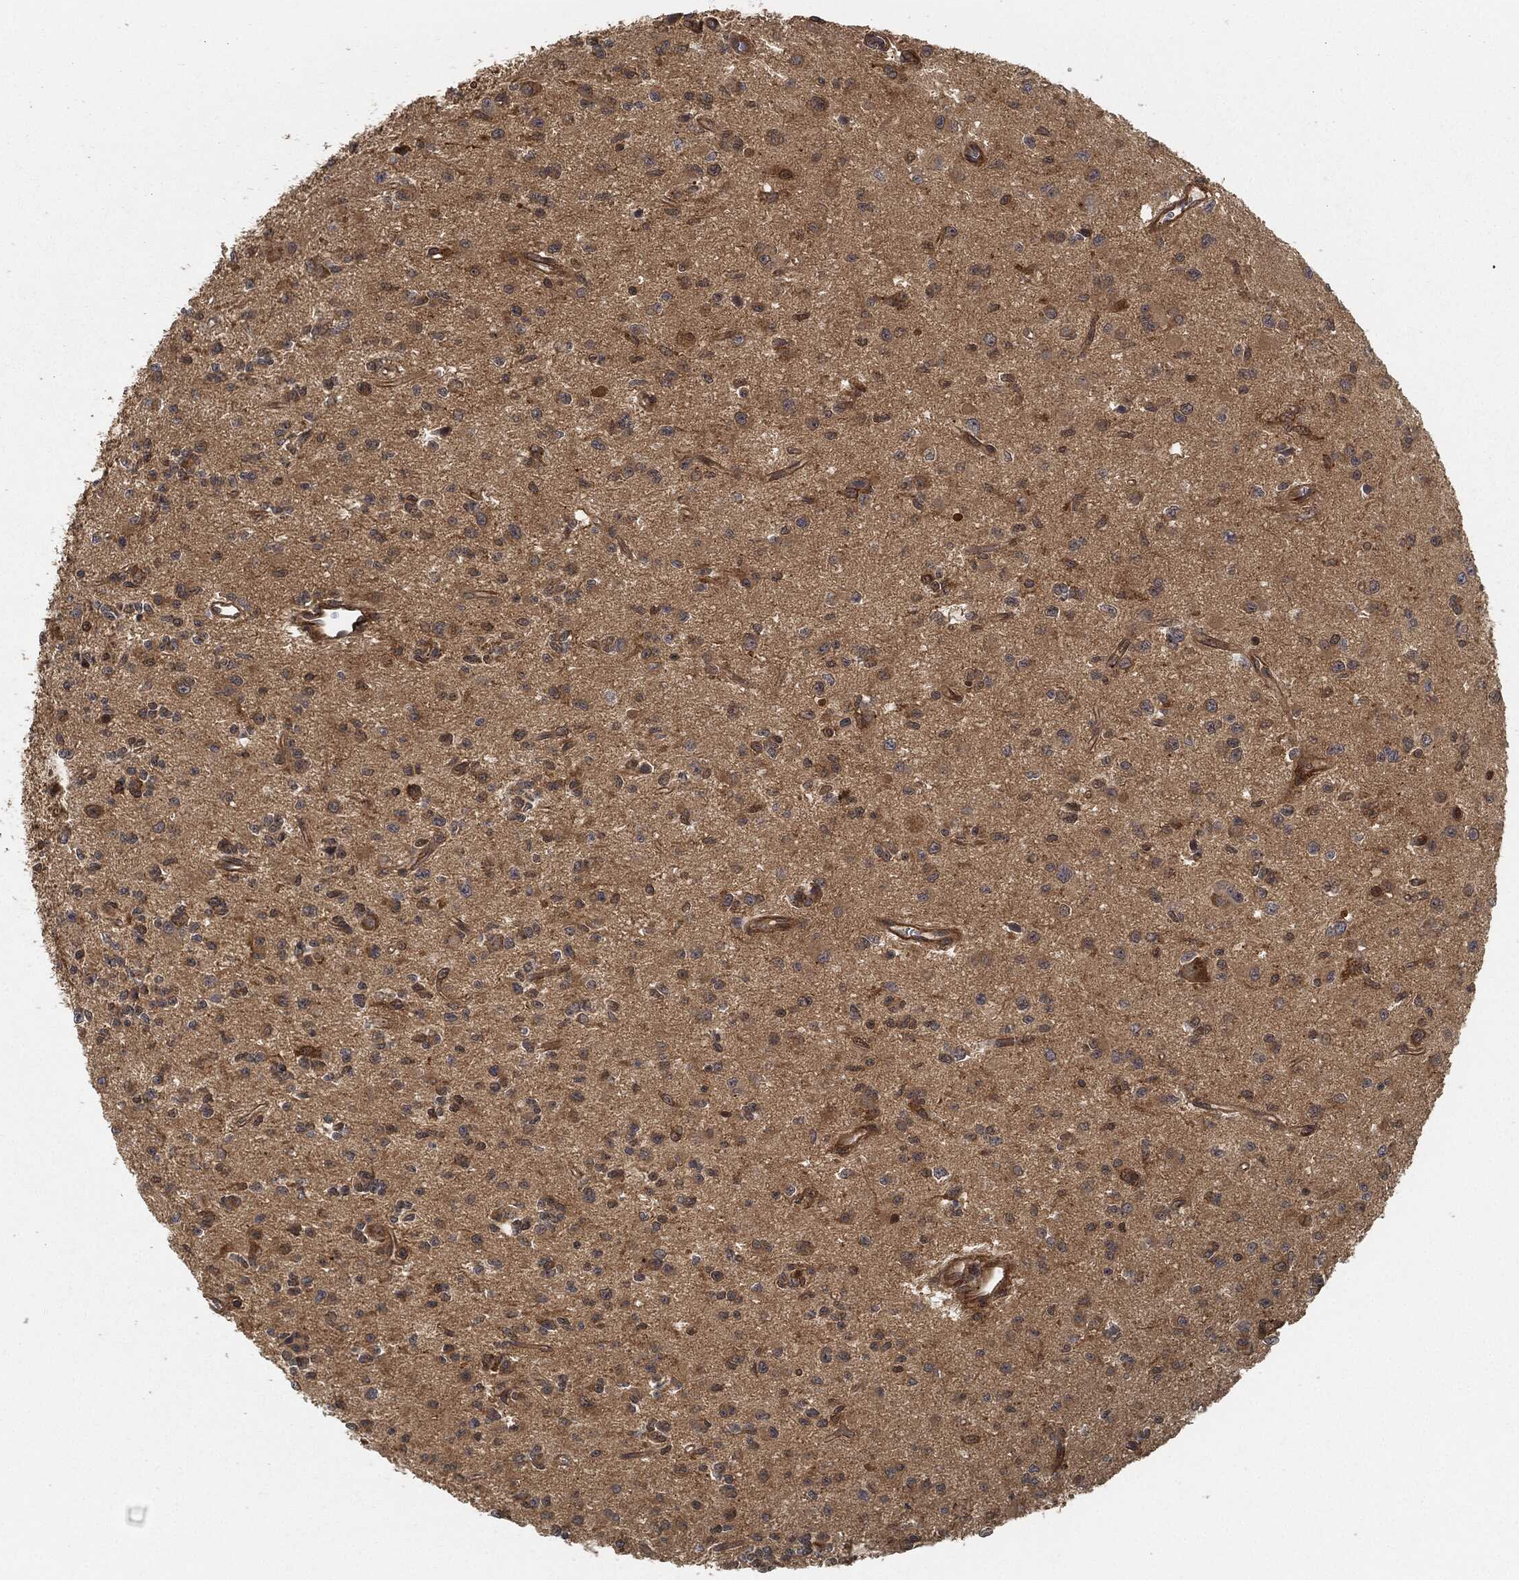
{"staining": {"intensity": "moderate", "quantity": "<25%", "location": "cytoplasmic/membranous"}, "tissue": "glioma", "cell_type": "Tumor cells", "image_type": "cancer", "snomed": [{"axis": "morphology", "description": "Glioma, malignant, Low grade"}, {"axis": "topography", "description": "Brain"}], "caption": "Immunohistochemistry of human low-grade glioma (malignant) demonstrates low levels of moderate cytoplasmic/membranous staining in about <25% of tumor cells.", "gene": "TPT1", "patient": {"sex": "female", "age": 45}}